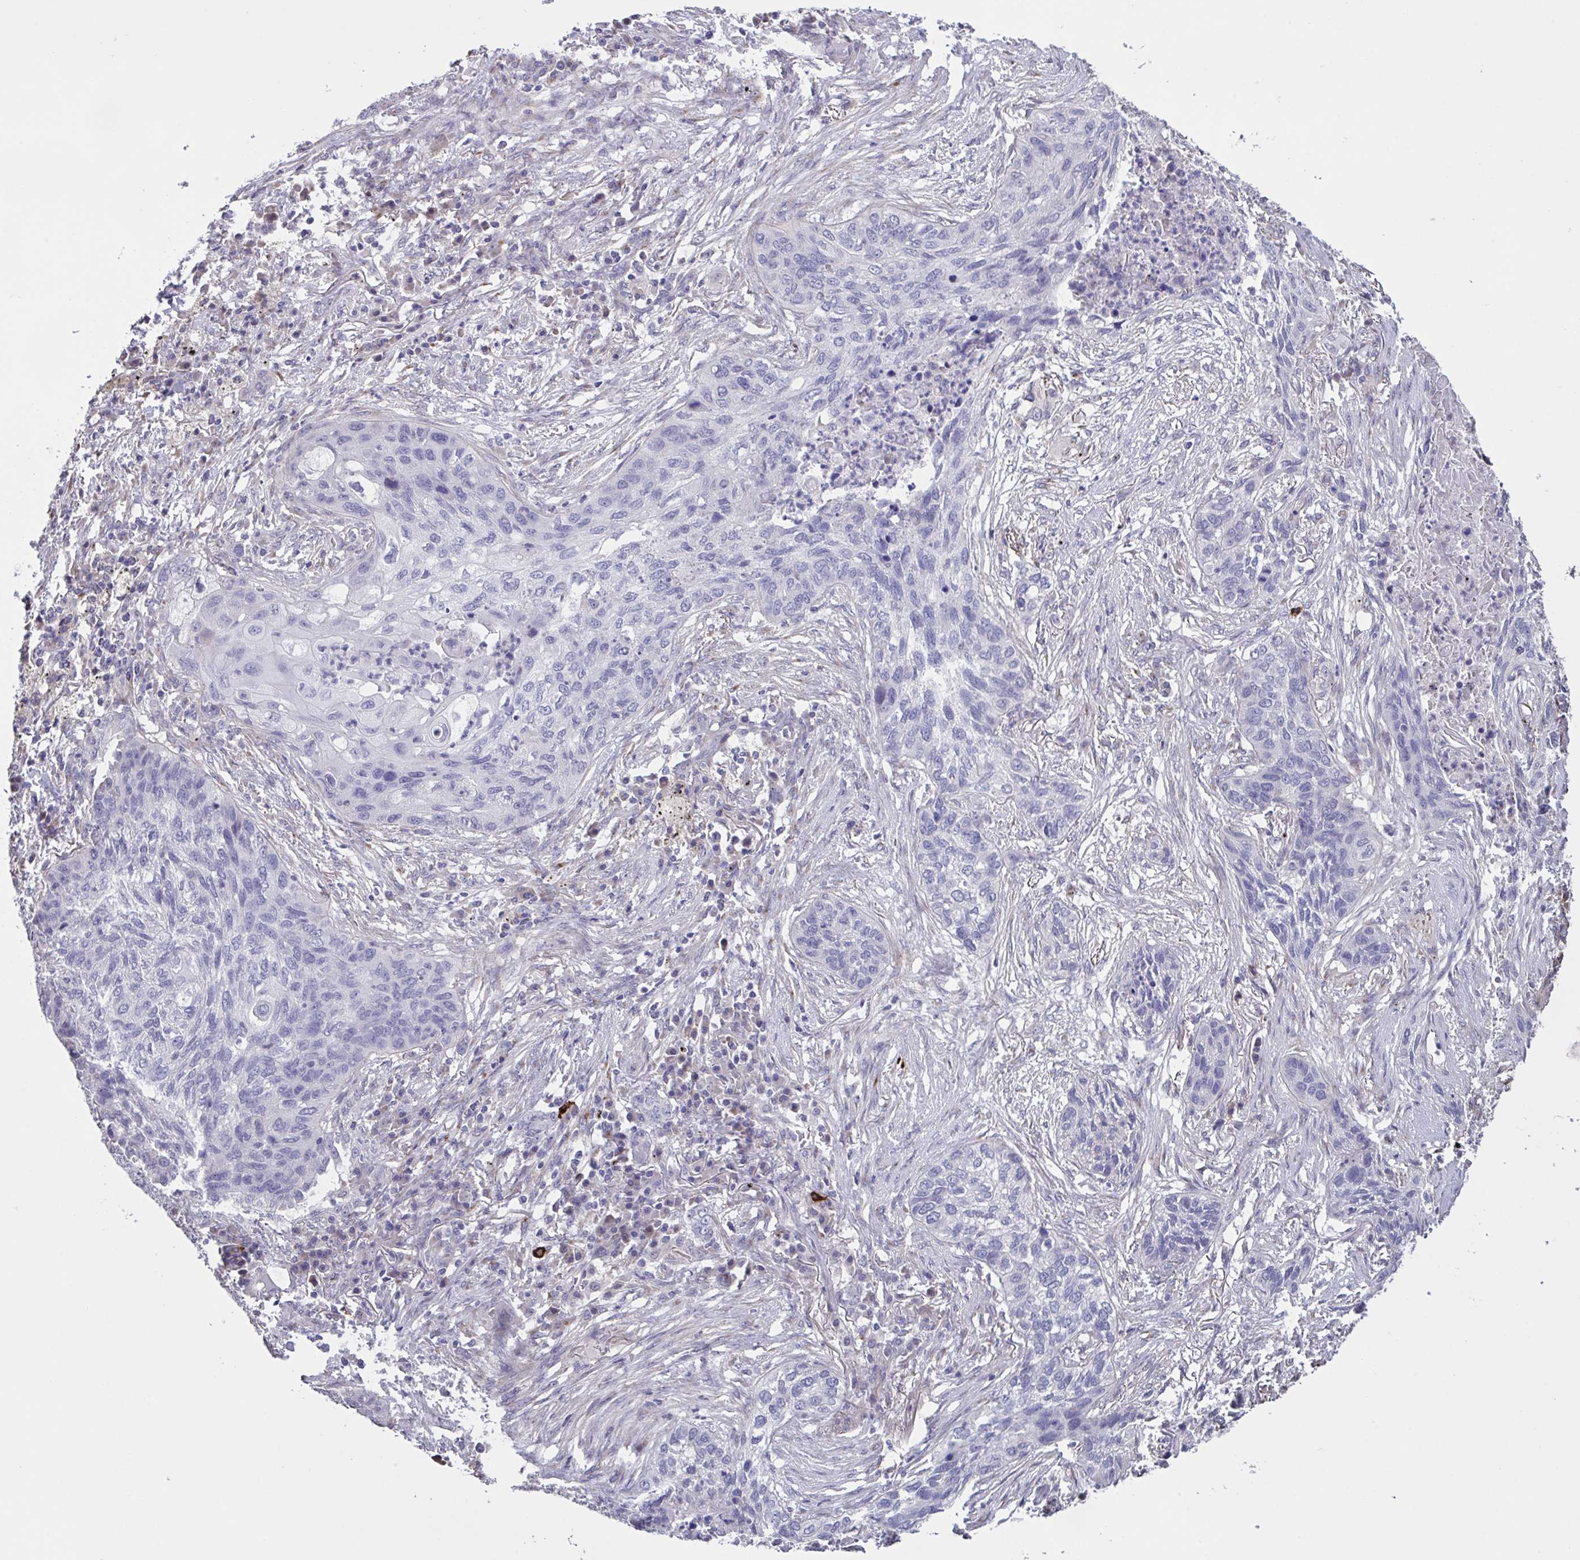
{"staining": {"intensity": "negative", "quantity": "none", "location": "none"}, "tissue": "lung cancer", "cell_type": "Tumor cells", "image_type": "cancer", "snomed": [{"axis": "morphology", "description": "Squamous cell carcinoma, NOS"}, {"axis": "topography", "description": "Lung"}], "caption": "Human lung squamous cell carcinoma stained for a protein using IHC exhibits no staining in tumor cells.", "gene": "MRGPRX2", "patient": {"sex": "female", "age": 63}}